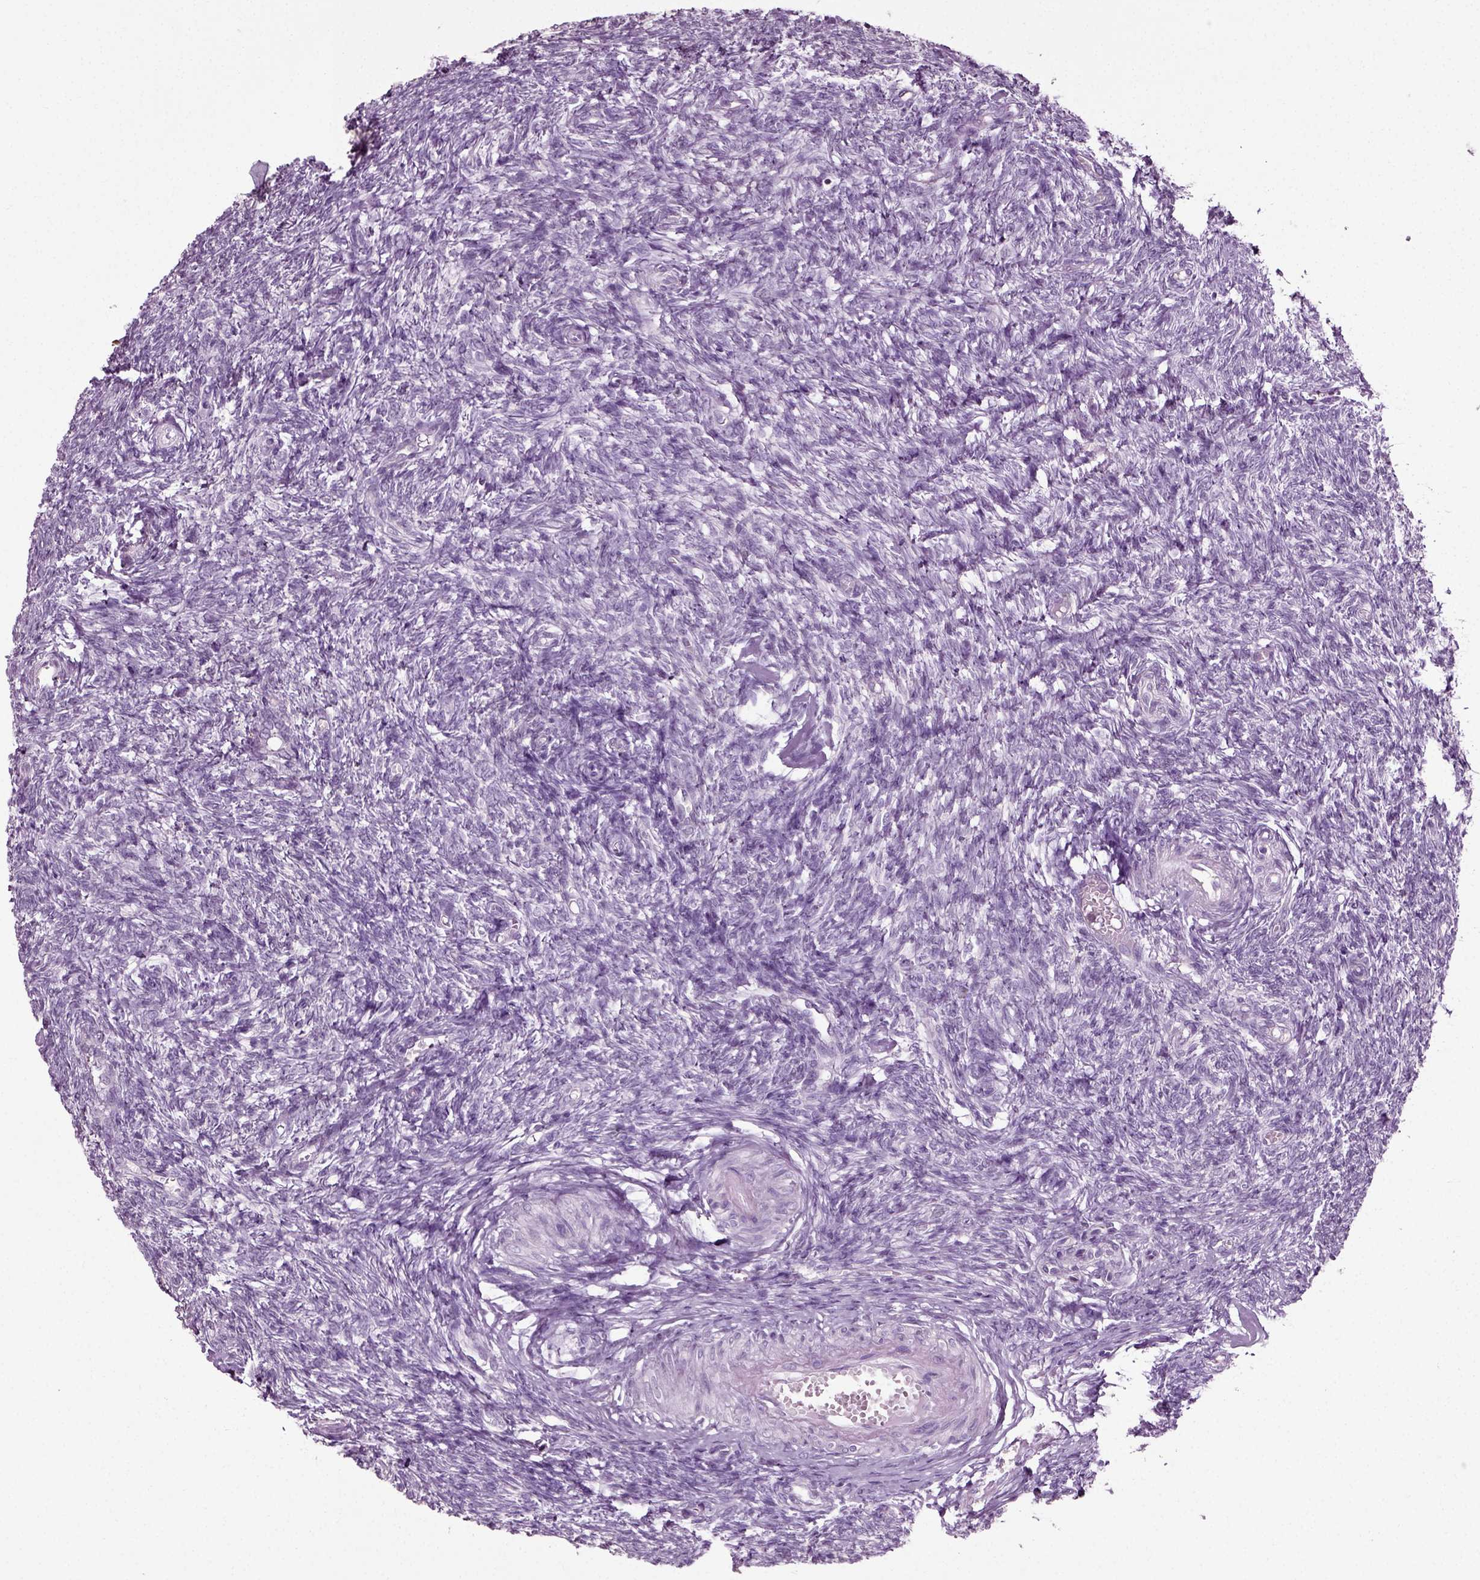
{"staining": {"intensity": "negative", "quantity": "none", "location": "none"}, "tissue": "ovary", "cell_type": "Follicle cells", "image_type": "normal", "snomed": [{"axis": "morphology", "description": "Normal tissue, NOS"}, {"axis": "topography", "description": "Ovary"}], "caption": "The histopathology image shows no significant positivity in follicle cells of ovary. (Stains: DAB (3,3'-diaminobenzidine) IHC with hematoxylin counter stain, Microscopy: brightfield microscopy at high magnification).", "gene": "SLC26A8", "patient": {"sex": "female", "age": 43}}